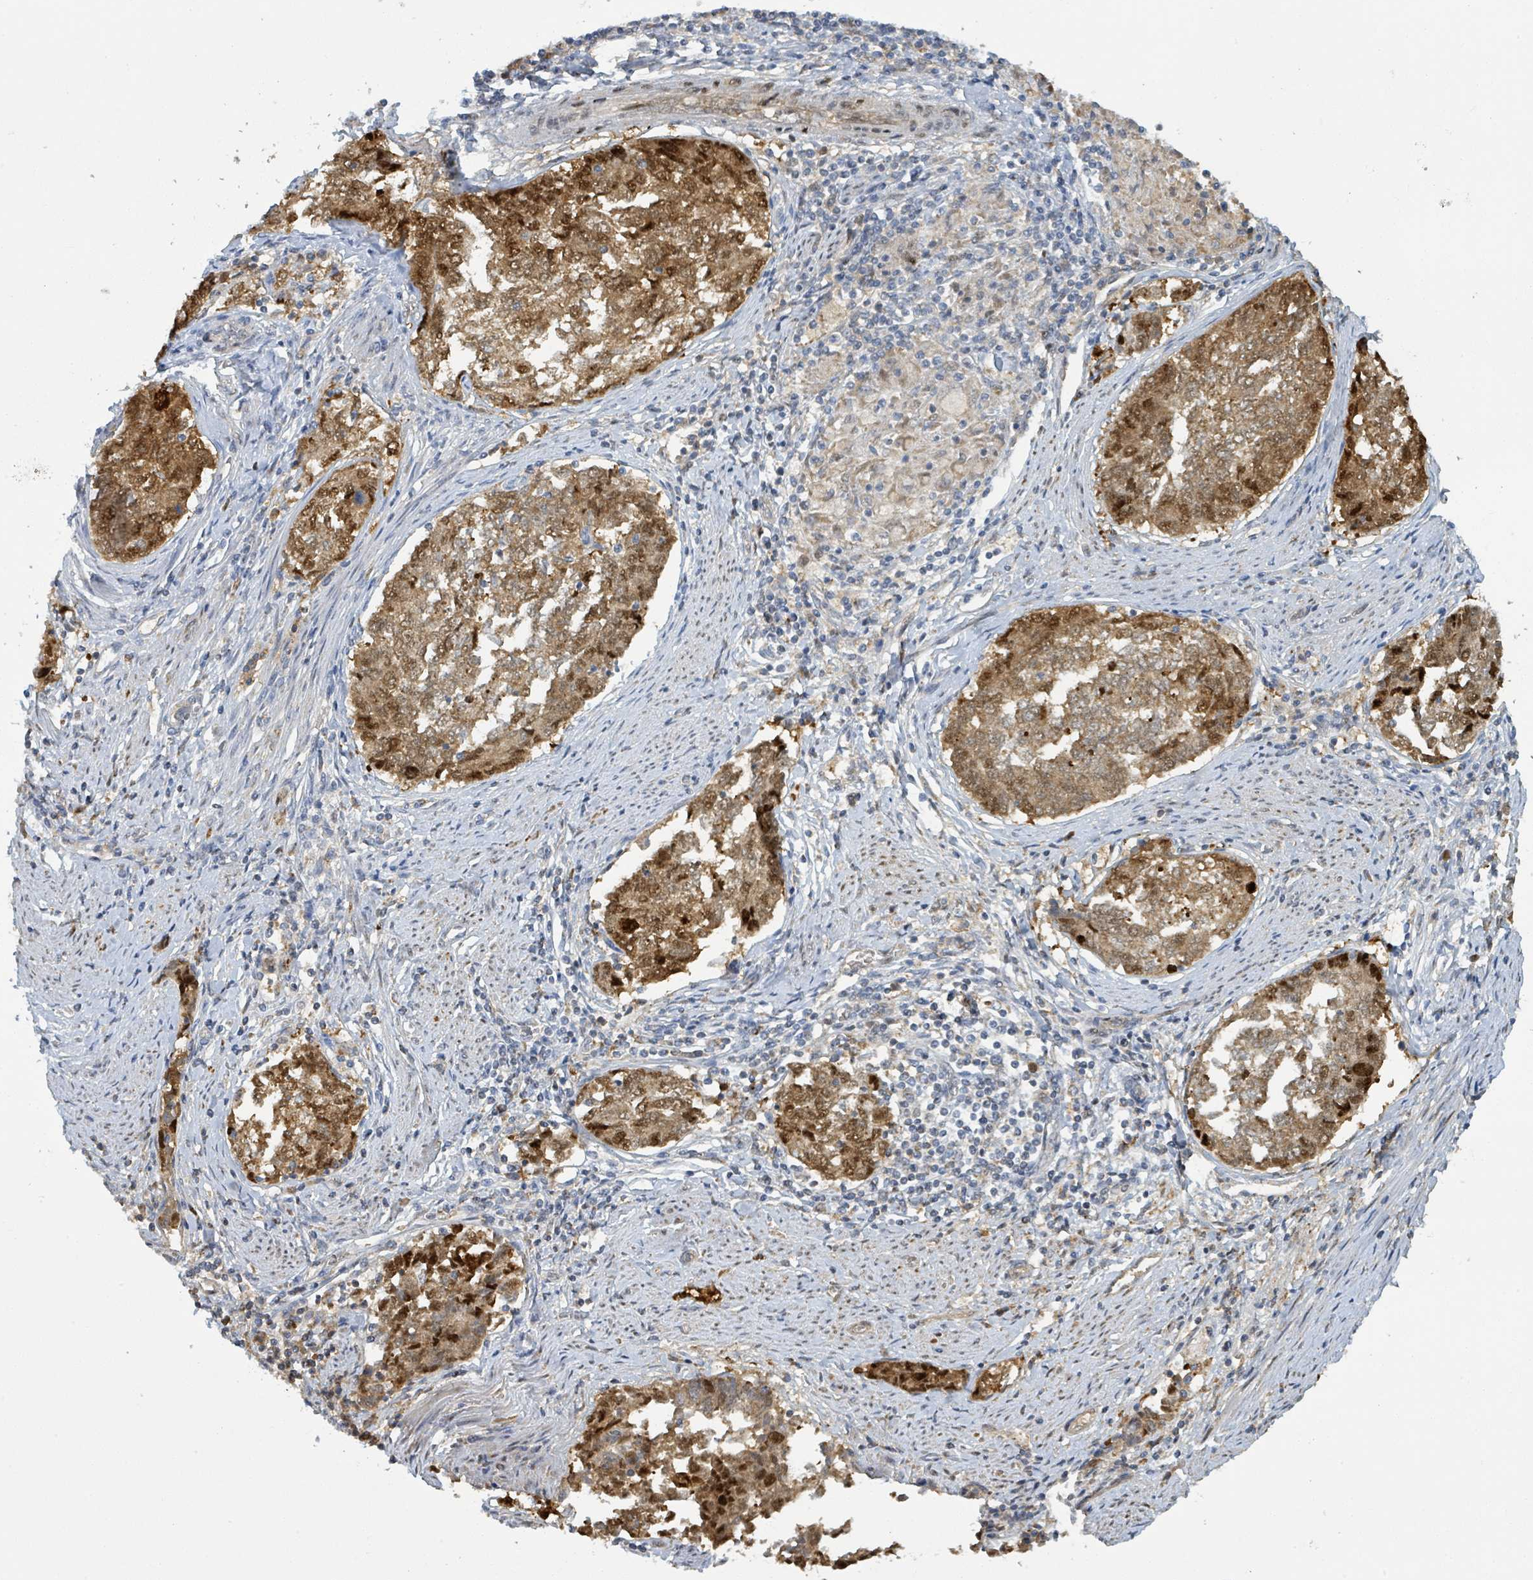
{"staining": {"intensity": "strong", "quantity": ">75%", "location": "cytoplasmic/membranous,nuclear"}, "tissue": "endometrial cancer", "cell_type": "Tumor cells", "image_type": "cancer", "snomed": [{"axis": "morphology", "description": "Adenocarcinoma, NOS"}, {"axis": "topography", "description": "Endometrium"}], "caption": "IHC micrograph of neoplastic tissue: human endometrial cancer stained using IHC demonstrates high levels of strong protein expression localized specifically in the cytoplasmic/membranous and nuclear of tumor cells, appearing as a cytoplasmic/membranous and nuclear brown color.", "gene": "PSMB7", "patient": {"sex": "female", "age": 80}}